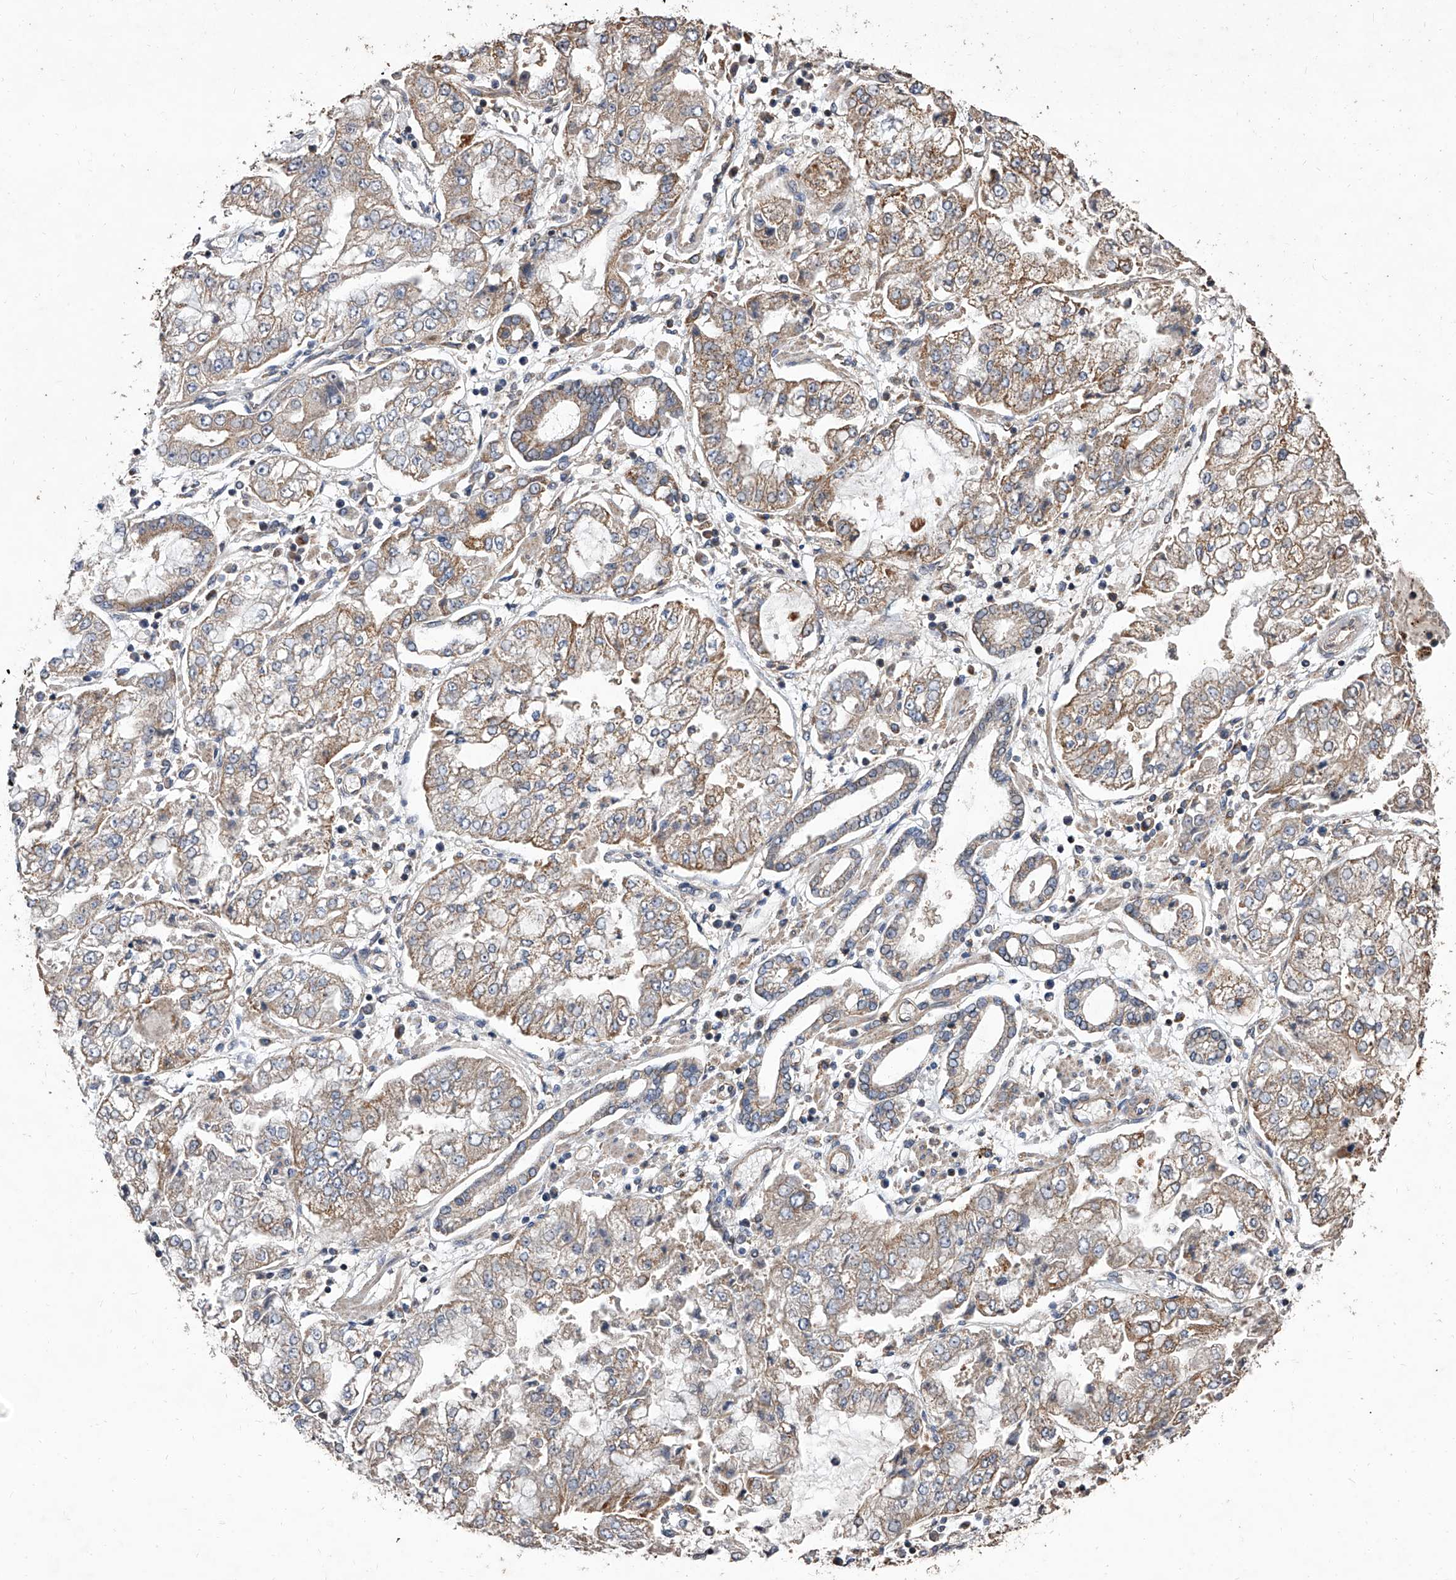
{"staining": {"intensity": "moderate", "quantity": ">75%", "location": "cytoplasmic/membranous"}, "tissue": "stomach cancer", "cell_type": "Tumor cells", "image_type": "cancer", "snomed": [{"axis": "morphology", "description": "Adenocarcinoma, NOS"}, {"axis": "topography", "description": "Stomach"}], "caption": "Human adenocarcinoma (stomach) stained with a brown dye demonstrates moderate cytoplasmic/membranous positive positivity in approximately >75% of tumor cells.", "gene": "LTV1", "patient": {"sex": "male", "age": 76}}